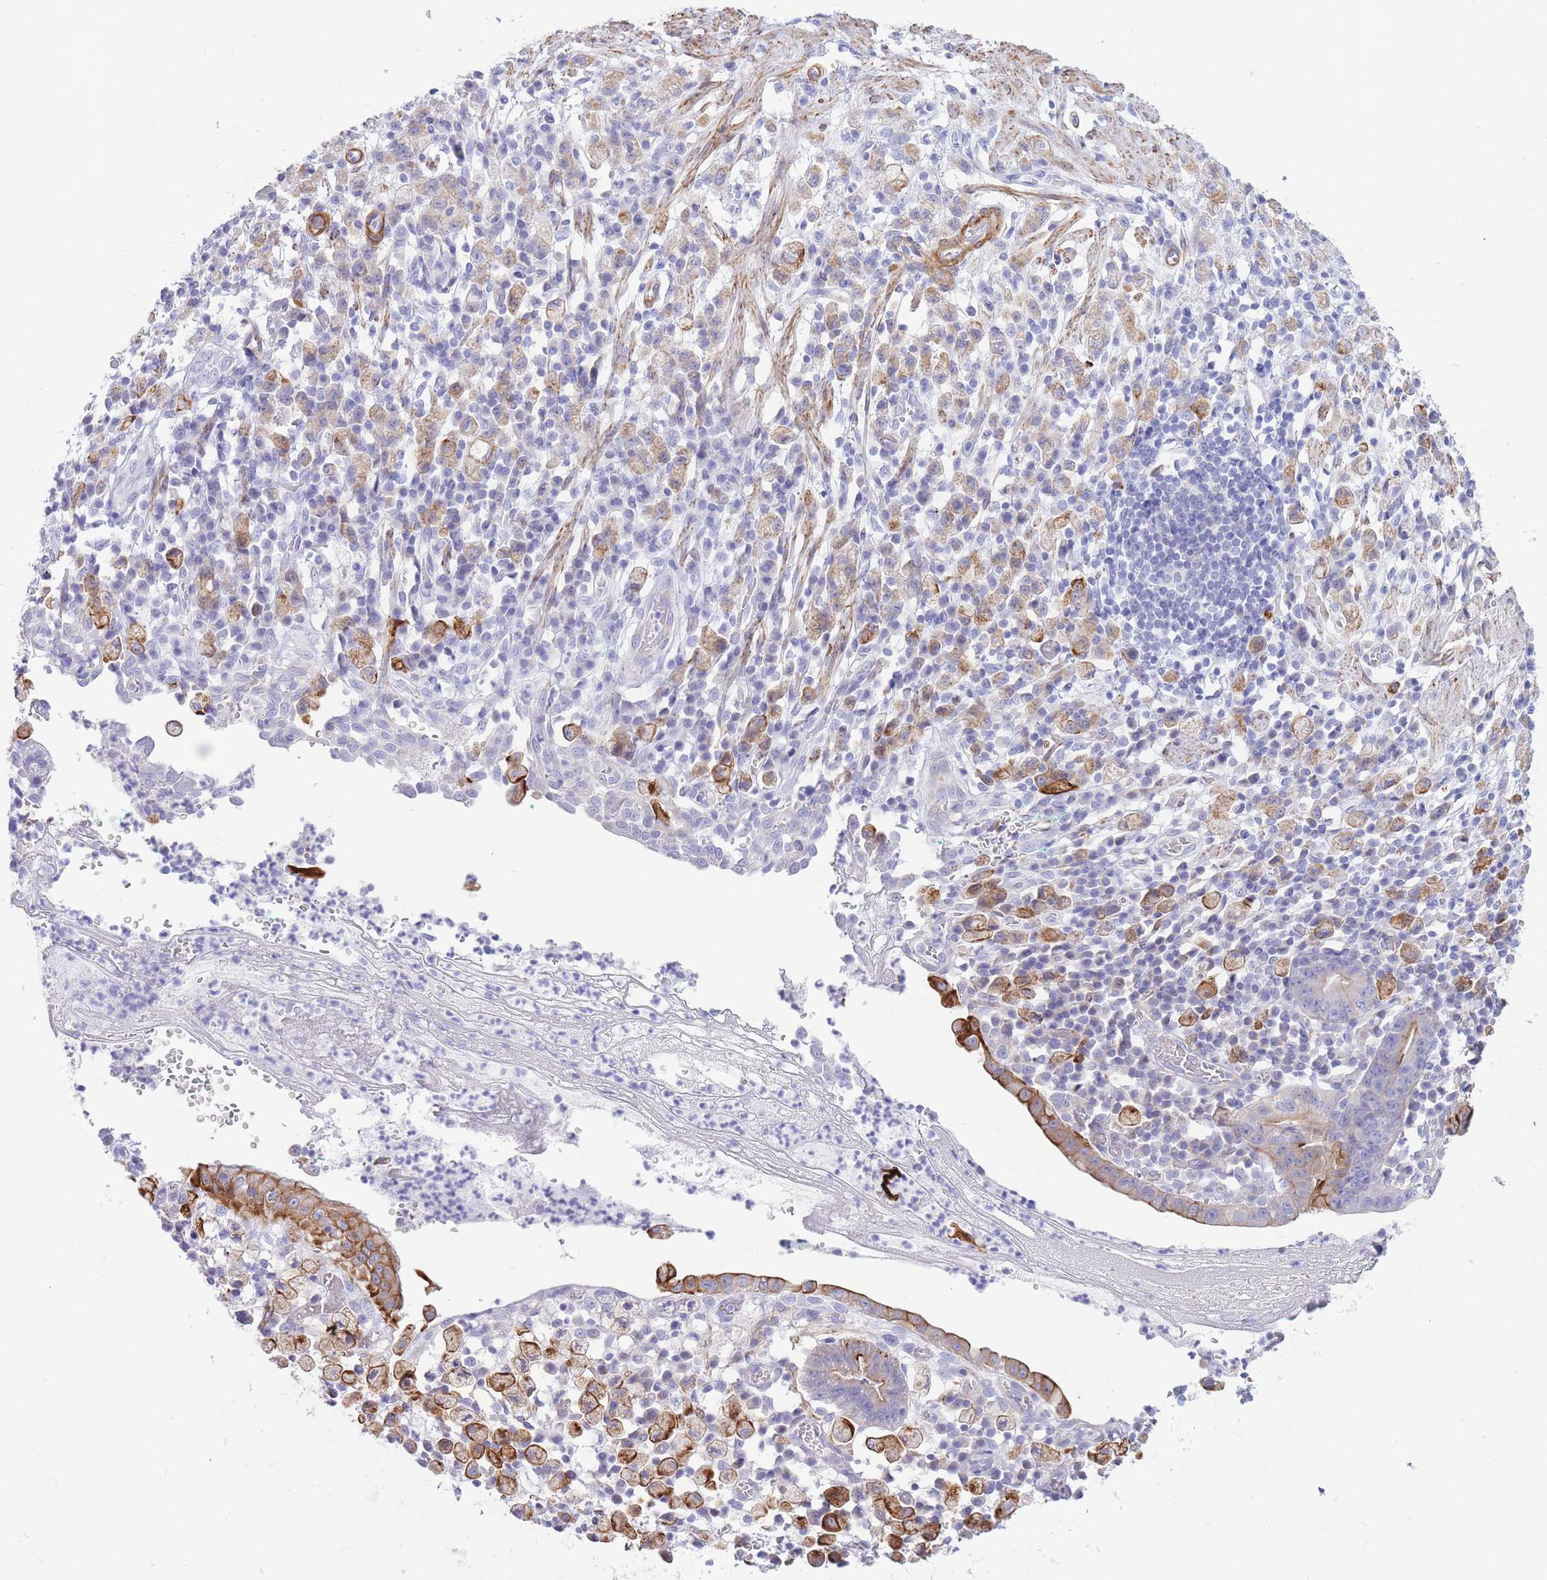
{"staining": {"intensity": "moderate", "quantity": "<25%", "location": "cytoplasmic/membranous"}, "tissue": "stomach cancer", "cell_type": "Tumor cells", "image_type": "cancer", "snomed": [{"axis": "morphology", "description": "Adenocarcinoma, NOS"}, {"axis": "topography", "description": "Stomach"}], "caption": "Immunohistochemical staining of stomach cancer displays low levels of moderate cytoplasmic/membranous protein positivity in approximately <25% of tumor cells.", "gene": "VWA8", "patient": {"sex": "male", "age": 77}}